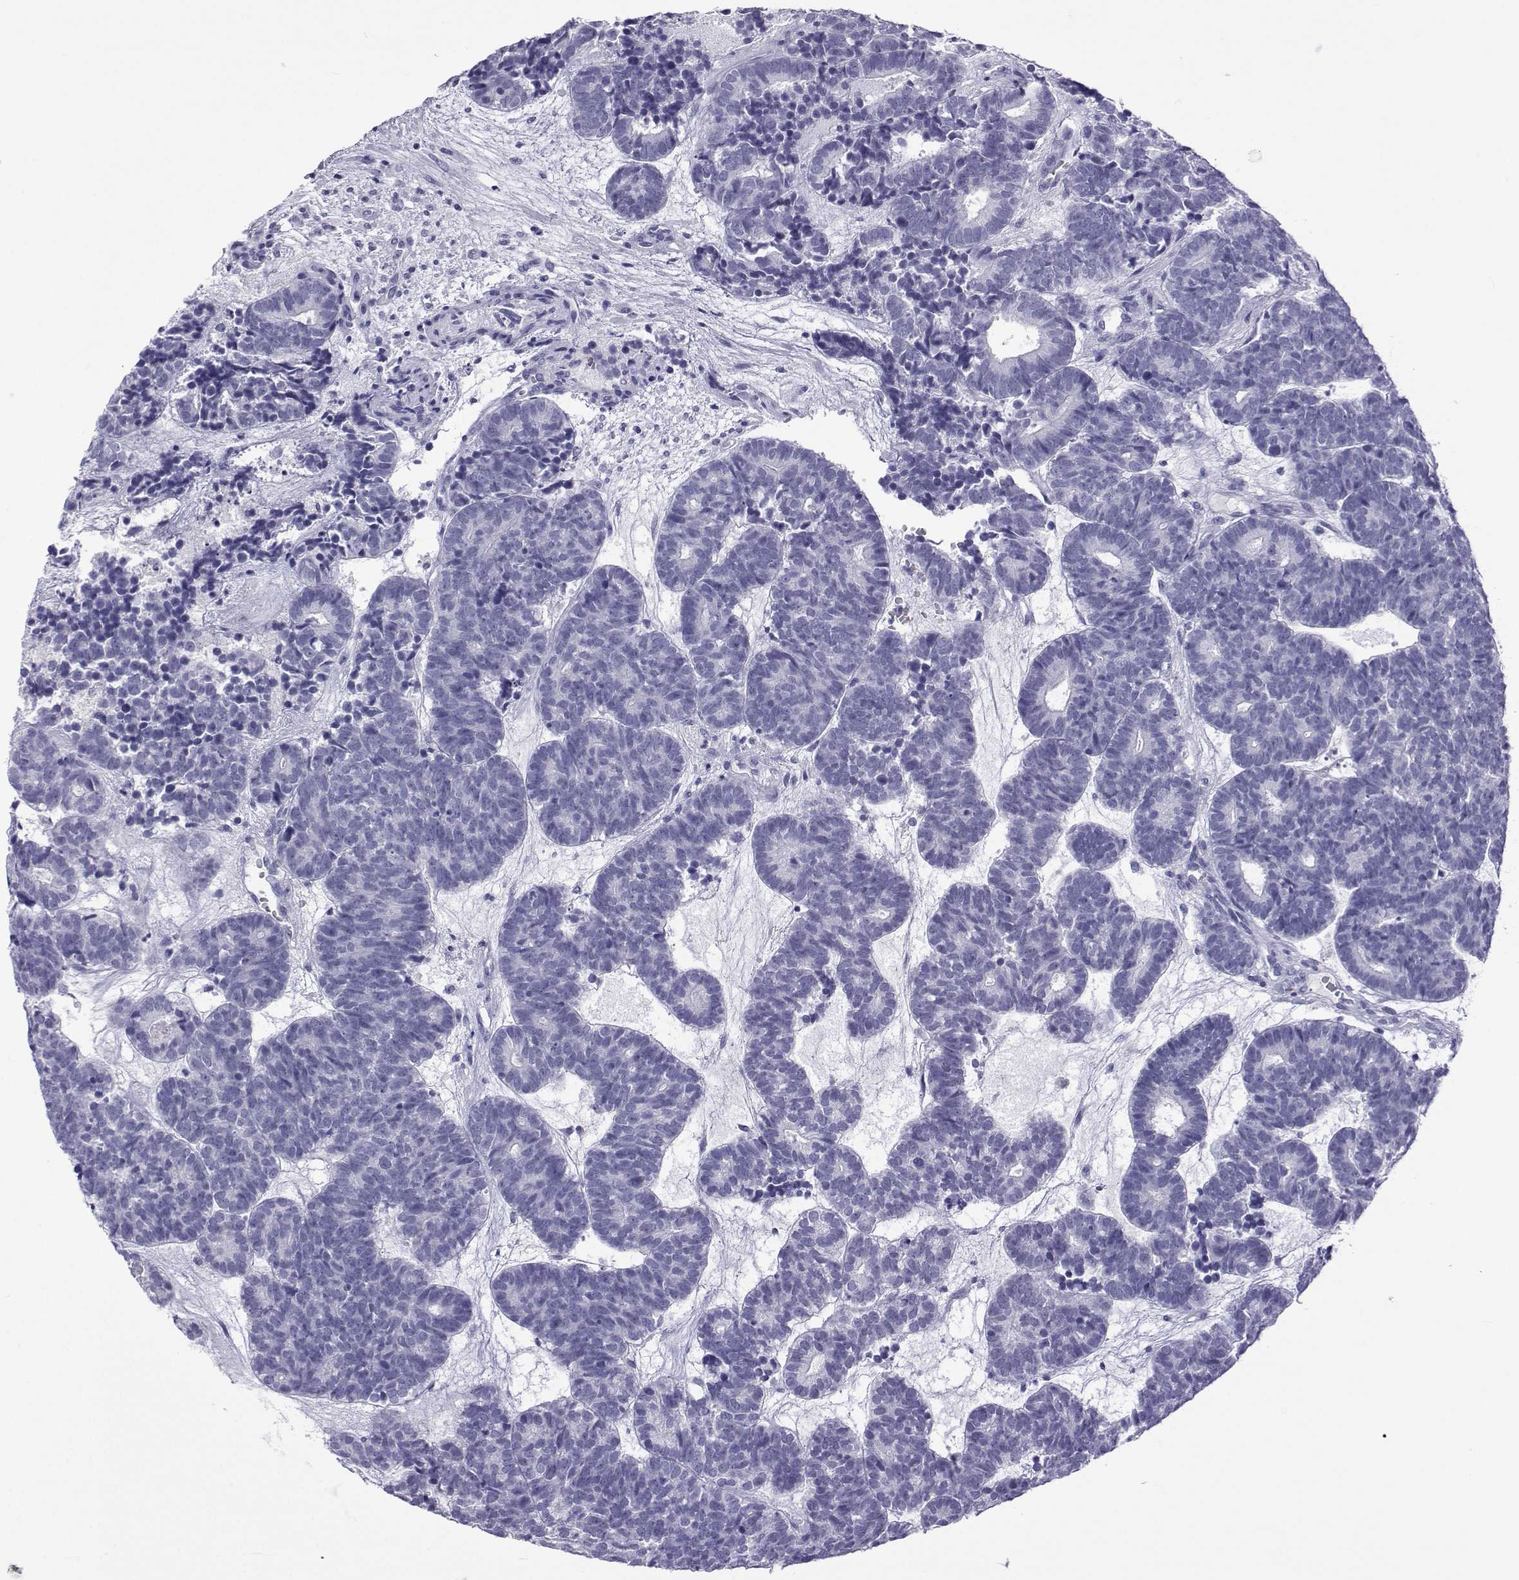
{"staining": {"intensity": "negative", "quantity": "none", "location": "none"}, "tissue": "head and neck cancer", "cell_type": "Tumor cells", "image_type": "cancer", "snomed": [{"axis": "morphology", "description": "Adenocarcinoma, NOS"}, {"axis": "topography", "description": "Head-Neck"}], "caption": "Human adenocarcinoma (head and neck) stained for a protein using immunohistochemistry (IHC) exhibits no staining in tumor cells.", "gene": "ACTL7A", "patient": {"sex": "female", "age": 81}}